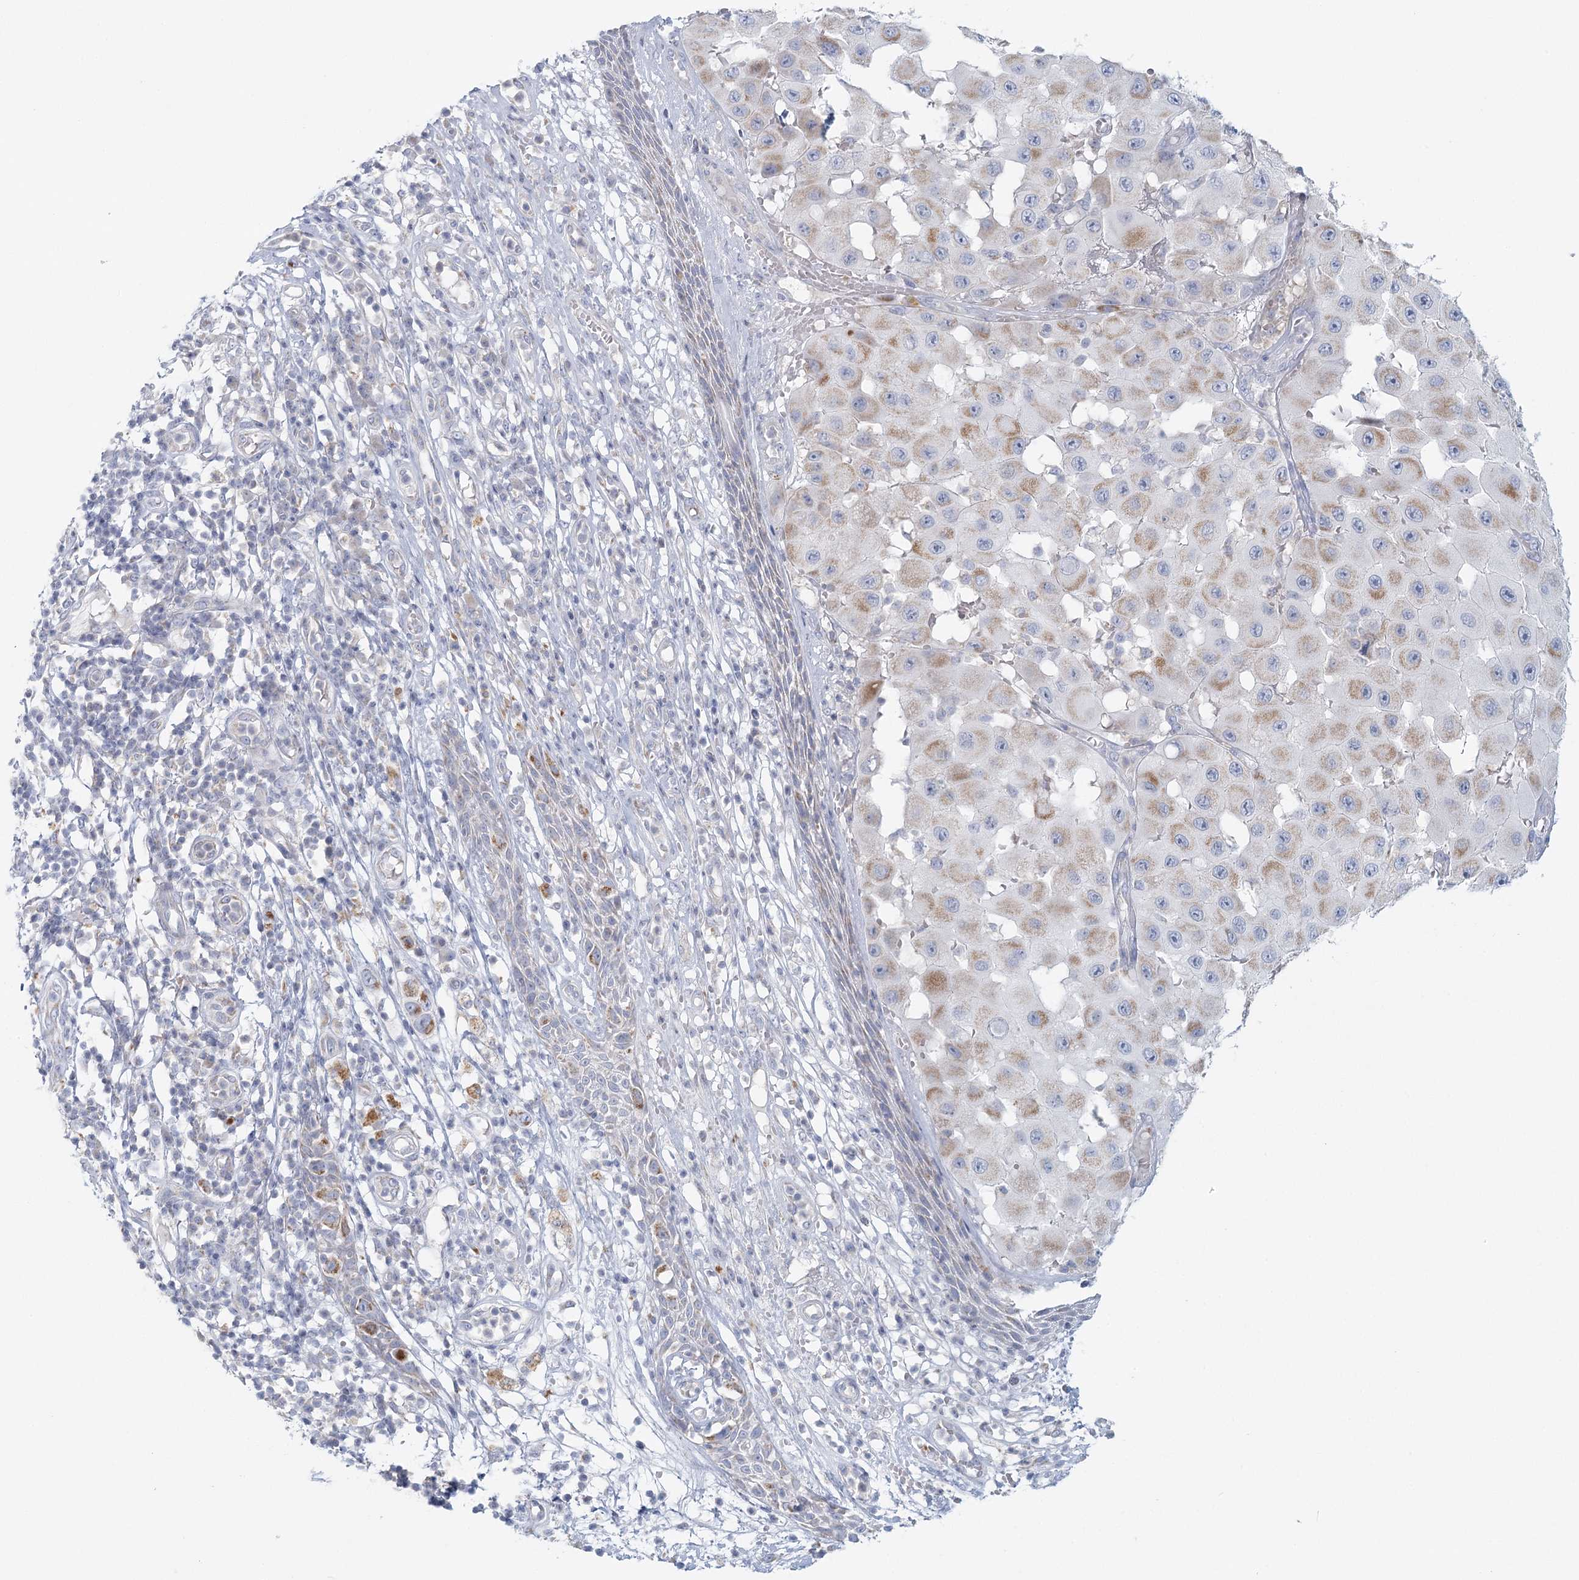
{"staining": {"intensity": "moderate", "quantity": "<25%", "location": "cytoplasmic/membranous"}, "tissue": "melanoma", "cell_type": "Tumor cells", "image_type": "cancer", "snomed": [{"axis": "morphology", "description": "Malignant melanoma, NOS"}, {"axis": "topography", "description": "Skin"}], "caption": "Immunohistochemical staining of human malignant melanoma shows moderate cytoplasmic/membranous protein expression in approximately <25% of tumor cells.", "gene": "BPHL", "patient": {"sex": "female", "age": 81}}